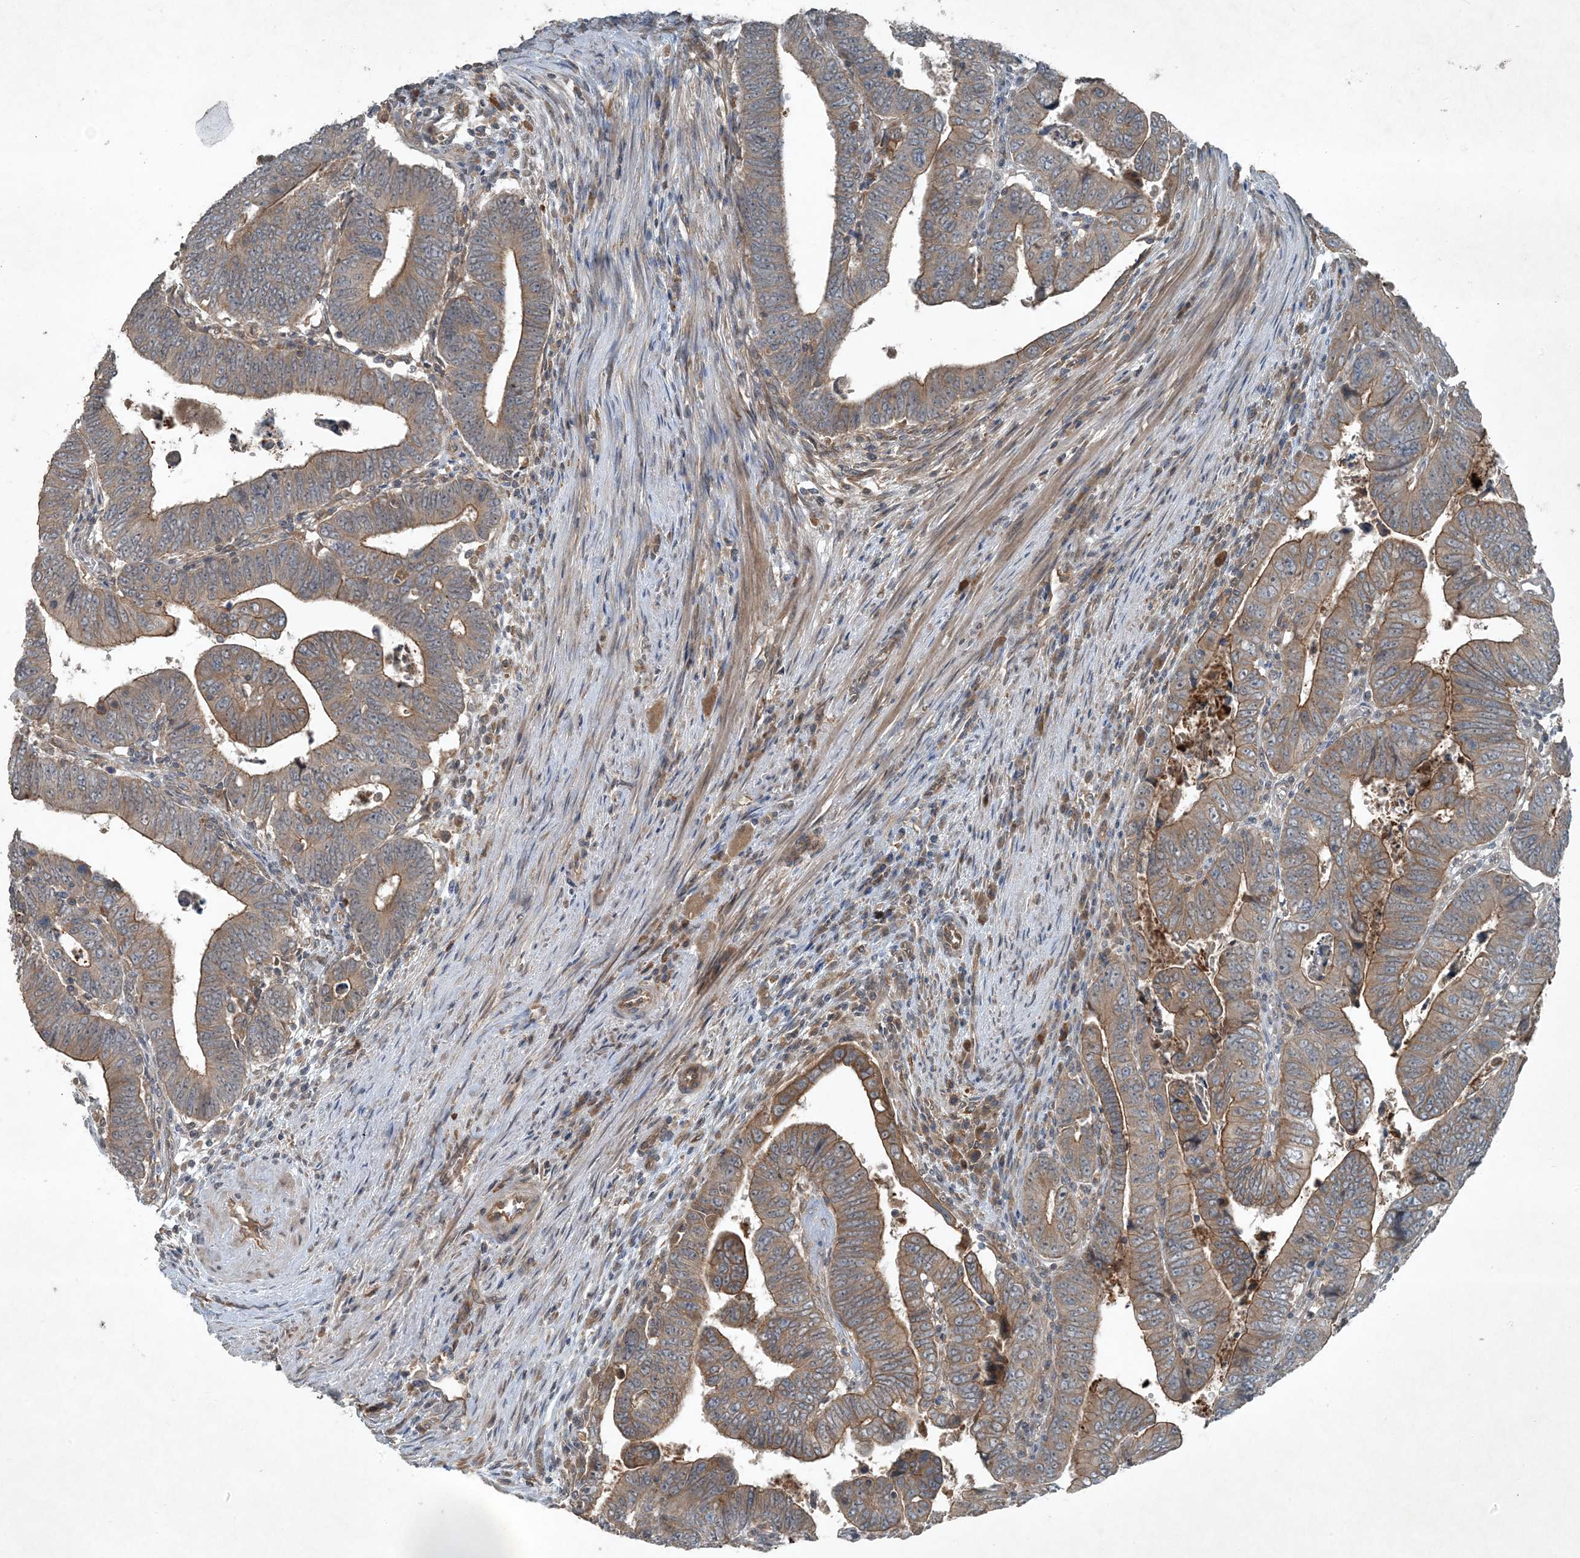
{"staining": {"intensity": "weak", "quantity": "25%-75%", "location": "cytoplasmic/membranous"}, "tissue": "colorectal cancer", "cell_type": "Tumor cells", "image_type": "cancer", "snomed": [{"axis": "morphology", "description": "Normal tissue, NOS"}, {"axis": "morphology", "description": "Adenocarcinoma, NOS"}, {"axis": "topography", "description": "Rectum"}], "caption": "Immunohistochemical staining of adenocarcinoma (colorectal) demonstrates low levels of weak cytoplasmic/membranous protein expression in approximately 25%-75% of tumor cells.", "gene": "MDN1", "patient": {"sex": "female", "age": 65}}